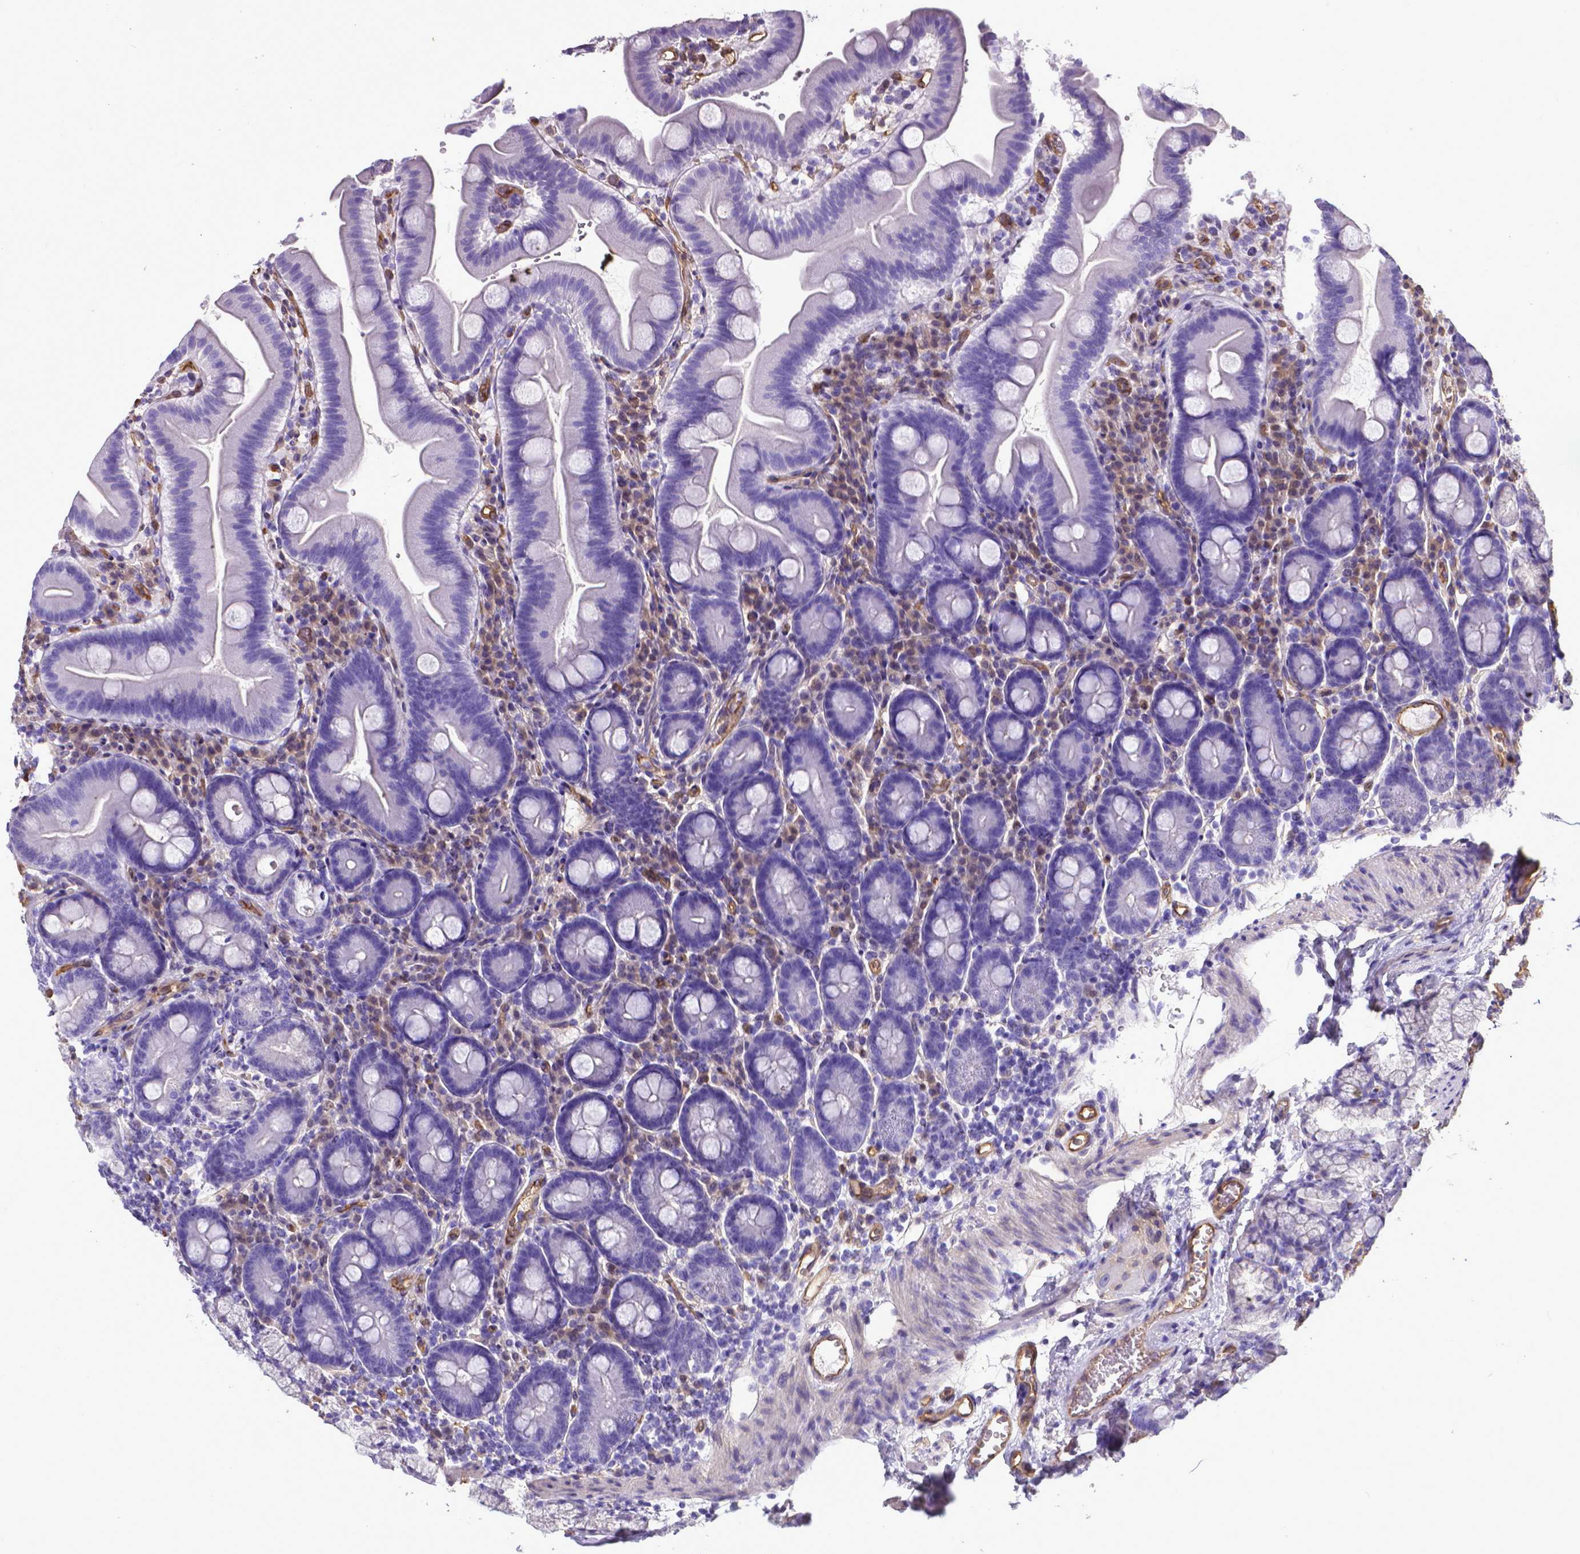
{"staining": {"intensity": "negative", "quantity": "none", "location": "none"}, "tissue": "duodenum", "cell_type": "Glandular cells", "image_type": "normal", "snomed": [{"axis": "morphology", "description": "Normal tissue, NOS"}, {"axis": "topography", "description": "Duodenum"}], "caption": "The immunohistochemistry histopathology image has no significant staining in glandular cells of duodenum.", "gene": "CLIC4", "patient": {"sex": "male", "age": 59}}